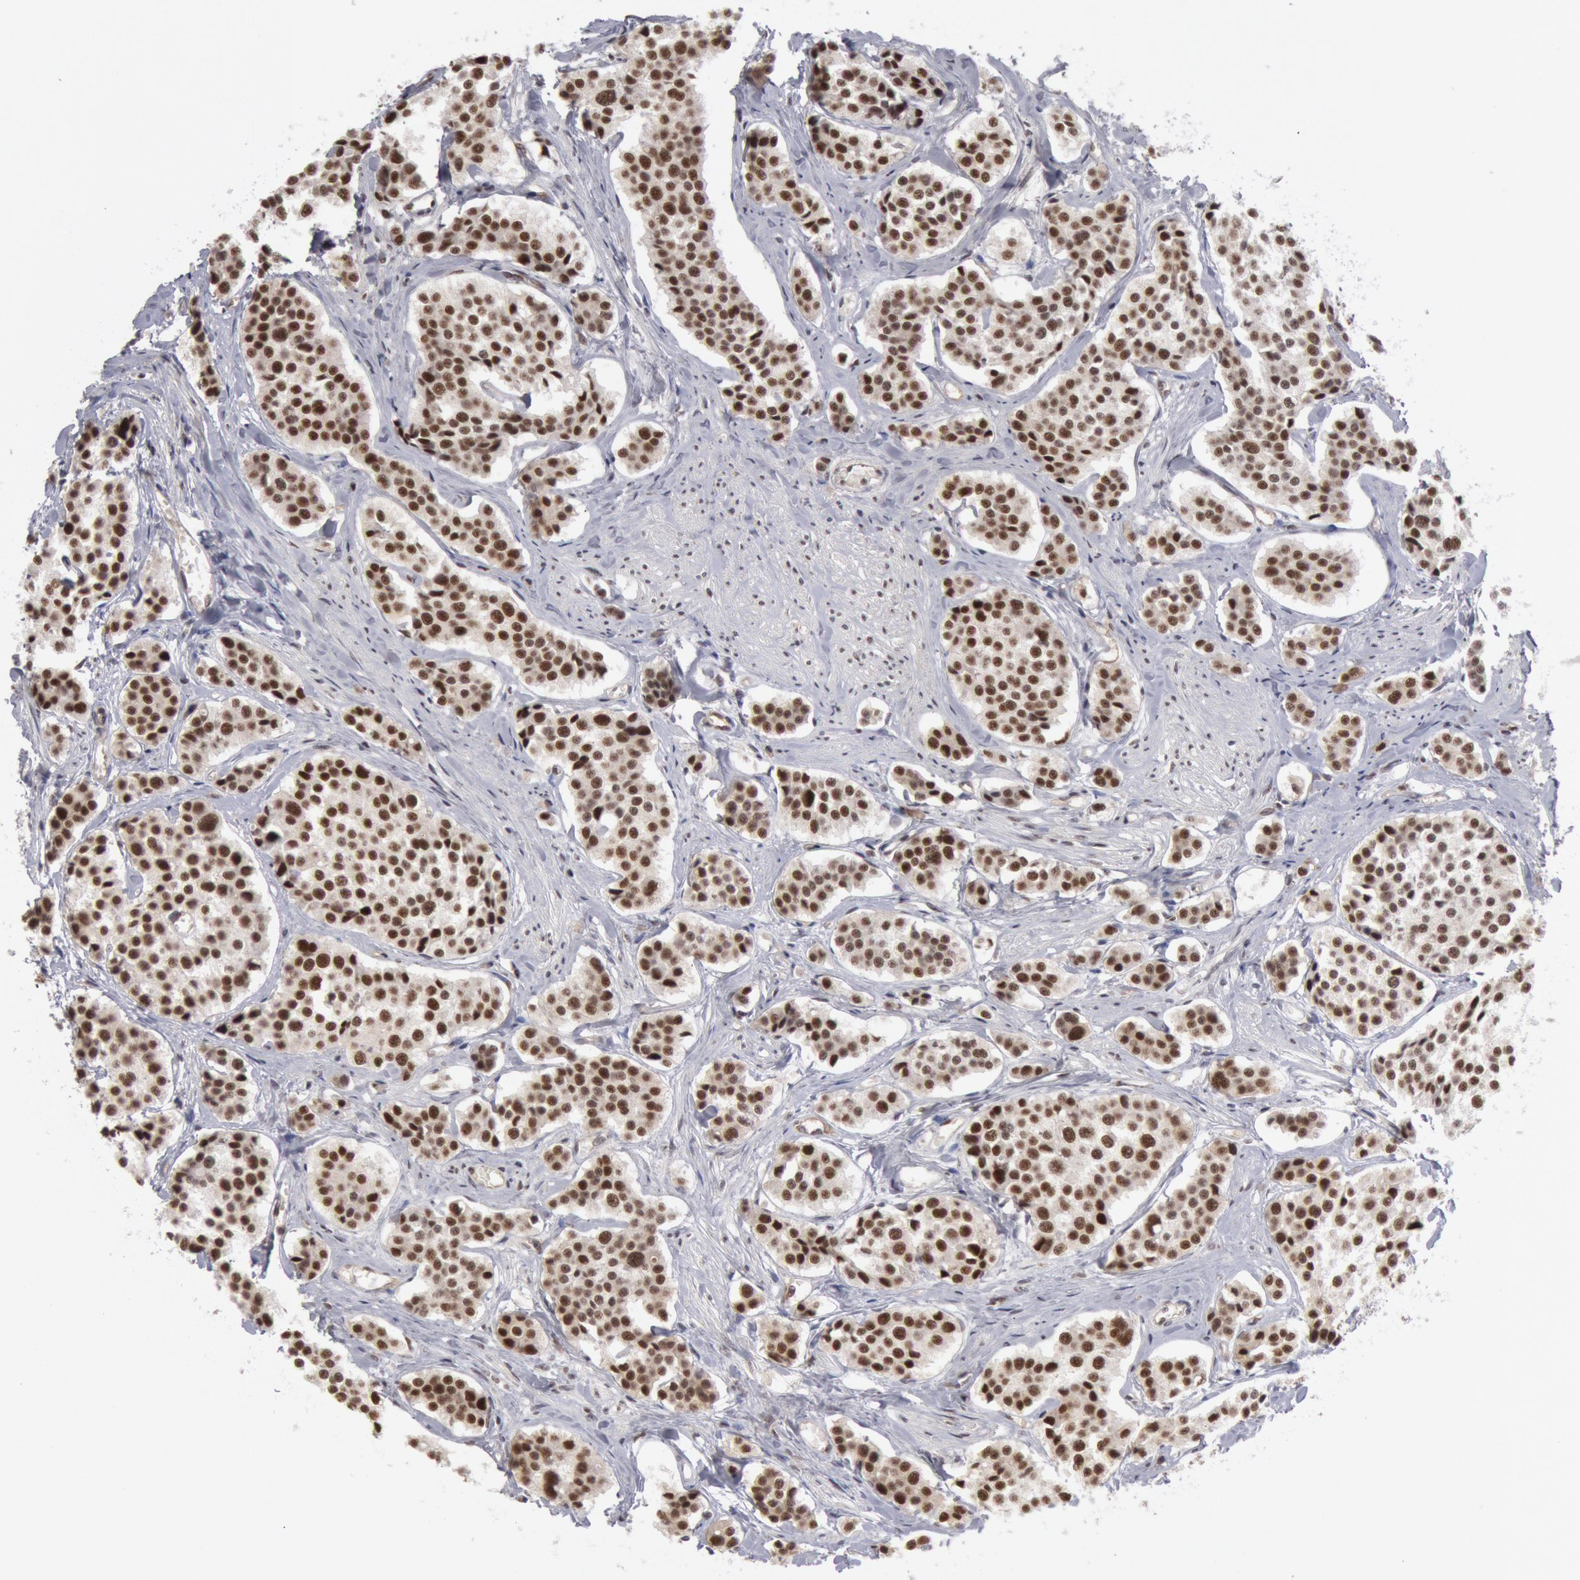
{"staining": {"intensity": "moderate", "quantity": ">75%", "location": "nuclear"}, "tissue": "carcinoid", "cell_type": "Tumor cells", "image_type": "cancer", "snomed": [{"axis": "morphology", "description": "Carcinoid, malignant, NOS"}, {"axis": "topography", "description": "Small intestine"}], "caption": "Immunohistochemical staining of carcinoid exhibits medium levels of moderate nuclear expression in about >75% of tumor cells.", "gene": "PPP4R3B", "patient": {"sex": "male", "age": 60}}